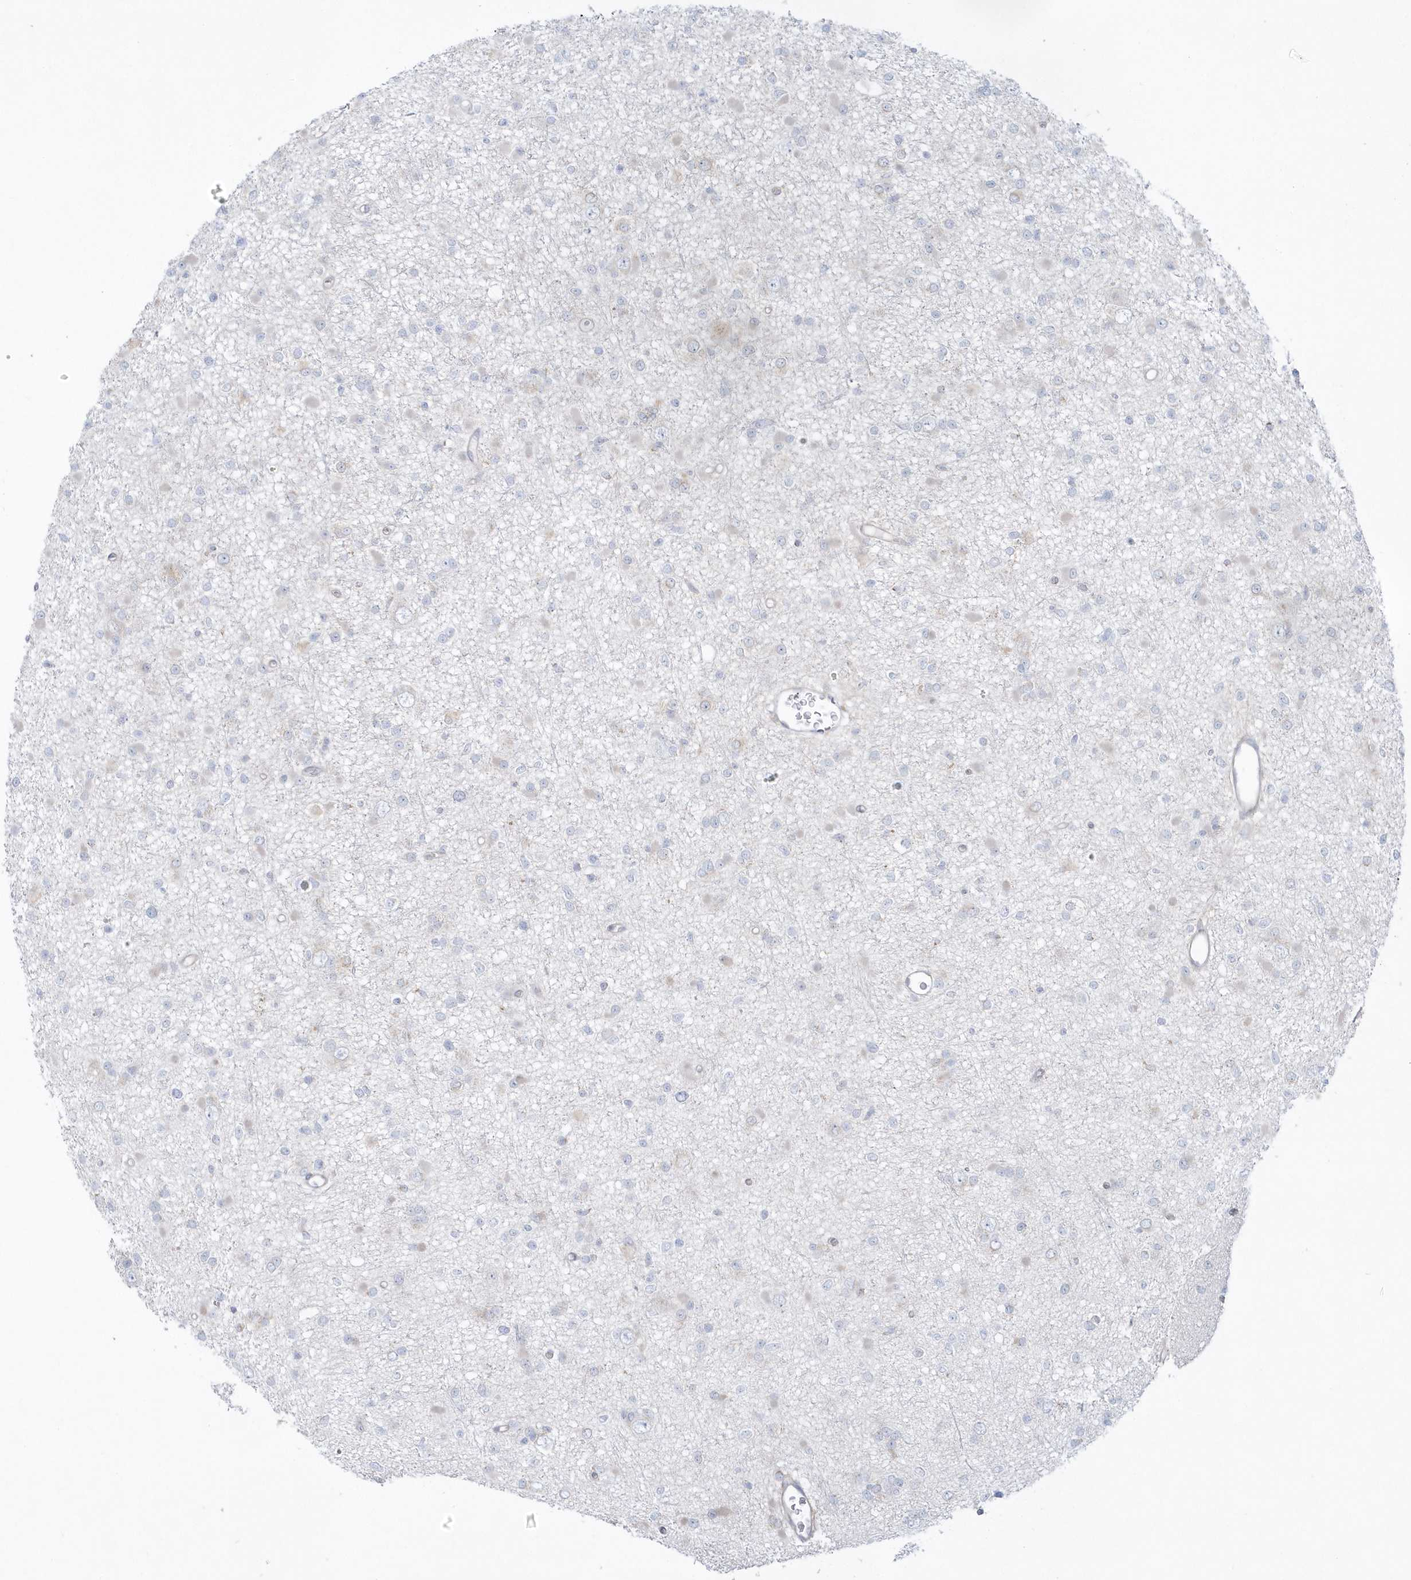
{"staining": {"intensity": "negative", "quantity": "none", "location": "none"}, "tissue": "glioma", "cell_type": "Tumor cells", "image_type": "cancer", "snomed": [{"axis": "morphology", "description": "Glioma, malignant, Low grade"}, {"axis": "topography", "description": "Brain"}], "caption": "IHC of glioma reveals no staining in tumor cells.", "gene": "PCBD1", "patient": {"sex": "female", "age": 22}}